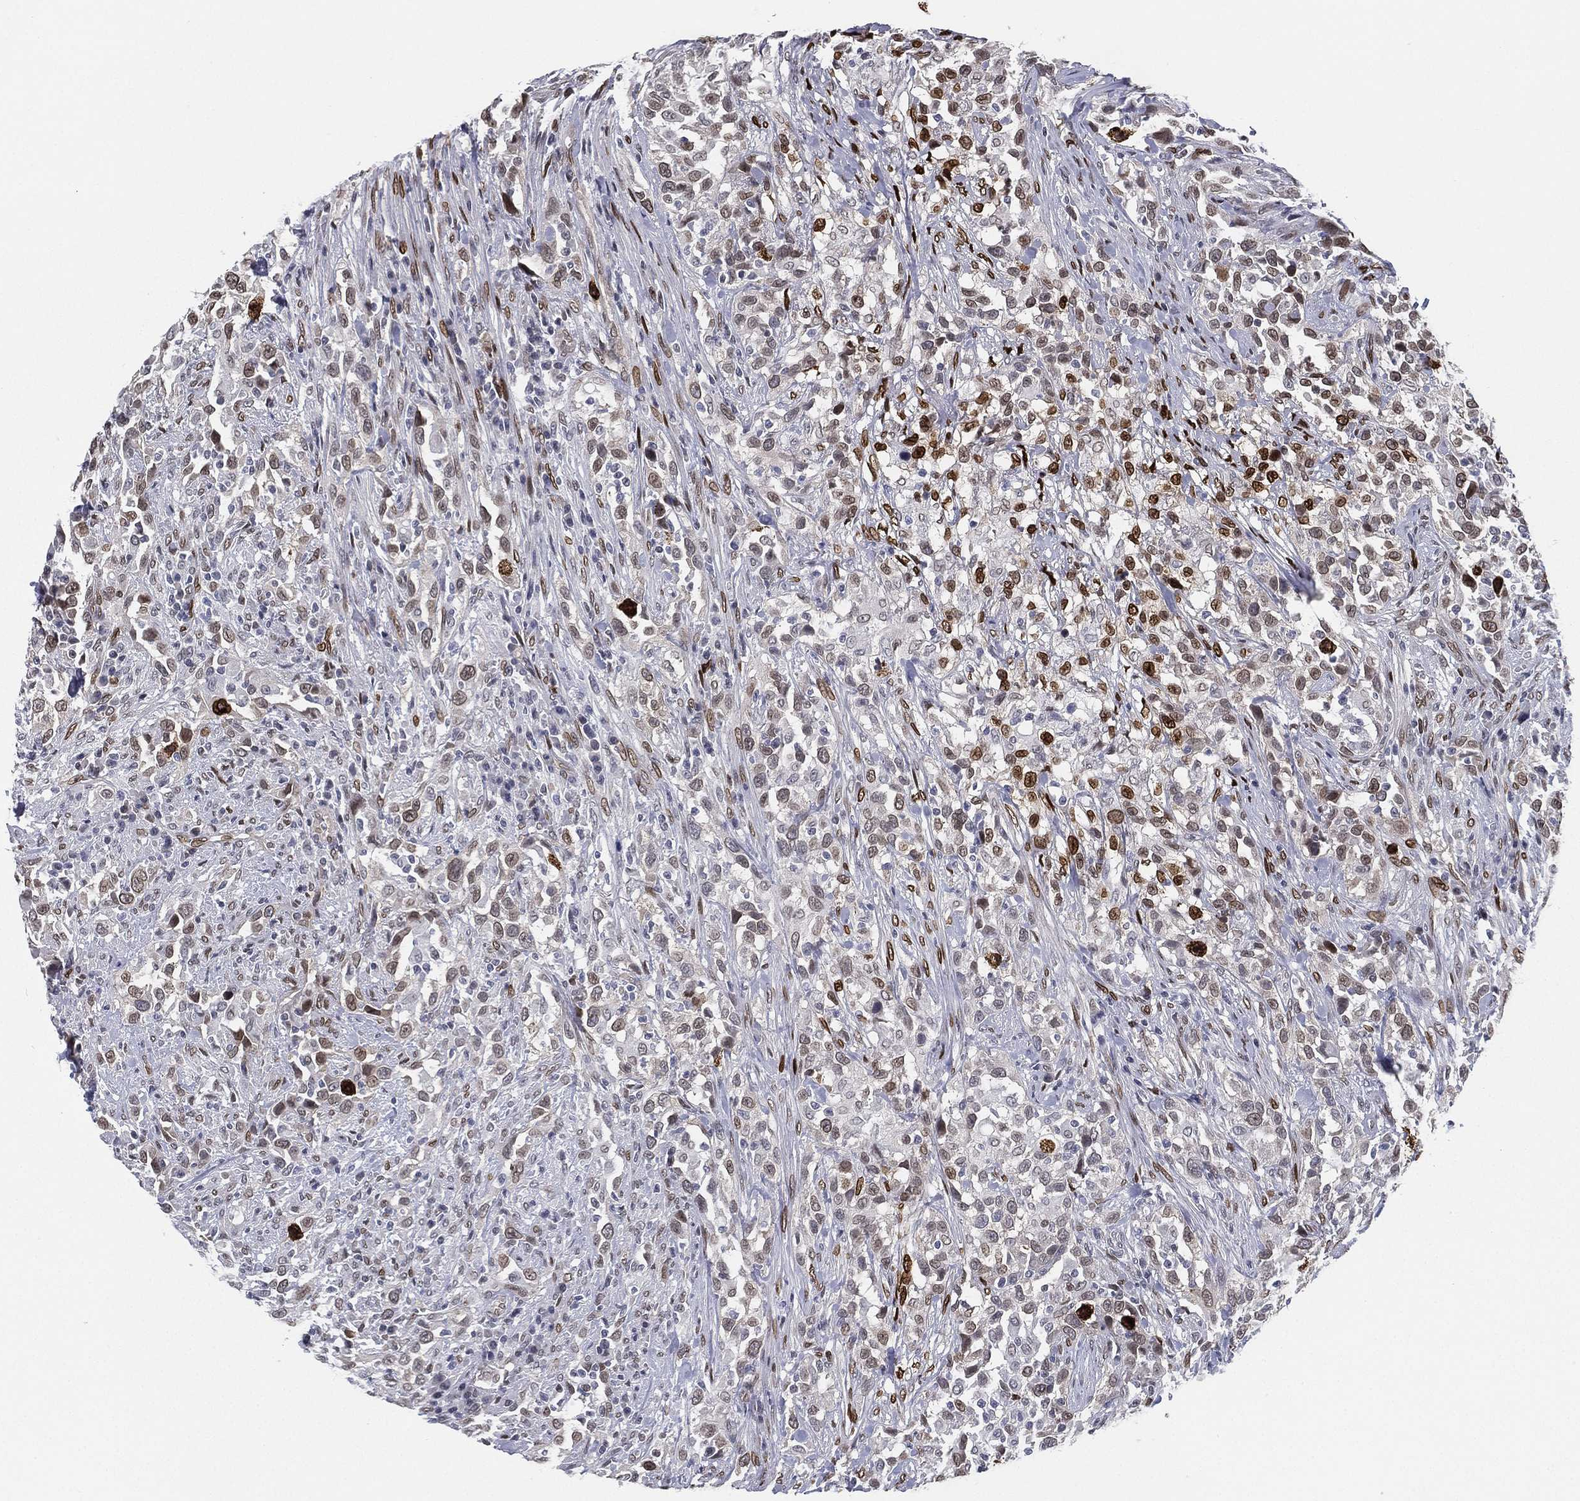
{"staining": {"intensity": "moderate", "quantity": "25%-75%", "location": "nuclear"}, "tissue": "urothelial cancer", "cell_type": "Tumor cells", "image_type": "cancer", "snomed": [{"axis": "morphology", "description": "Urothelial carcinoma, NOS"}, {"axis": "morphology", "description": "Urothelial carcinoma, High grade"}, {"axis": "topography", "description": "Urinary bladder"}], "caption": "This histopathology image displays immunohistochemistry (IHC) staining of urothelial cancer, with medium moderate nuclear expression in approximately 25%-75% of tumor cells.", "gene": "LMNB1", "patient": {"sex": "female", "age": 64}}